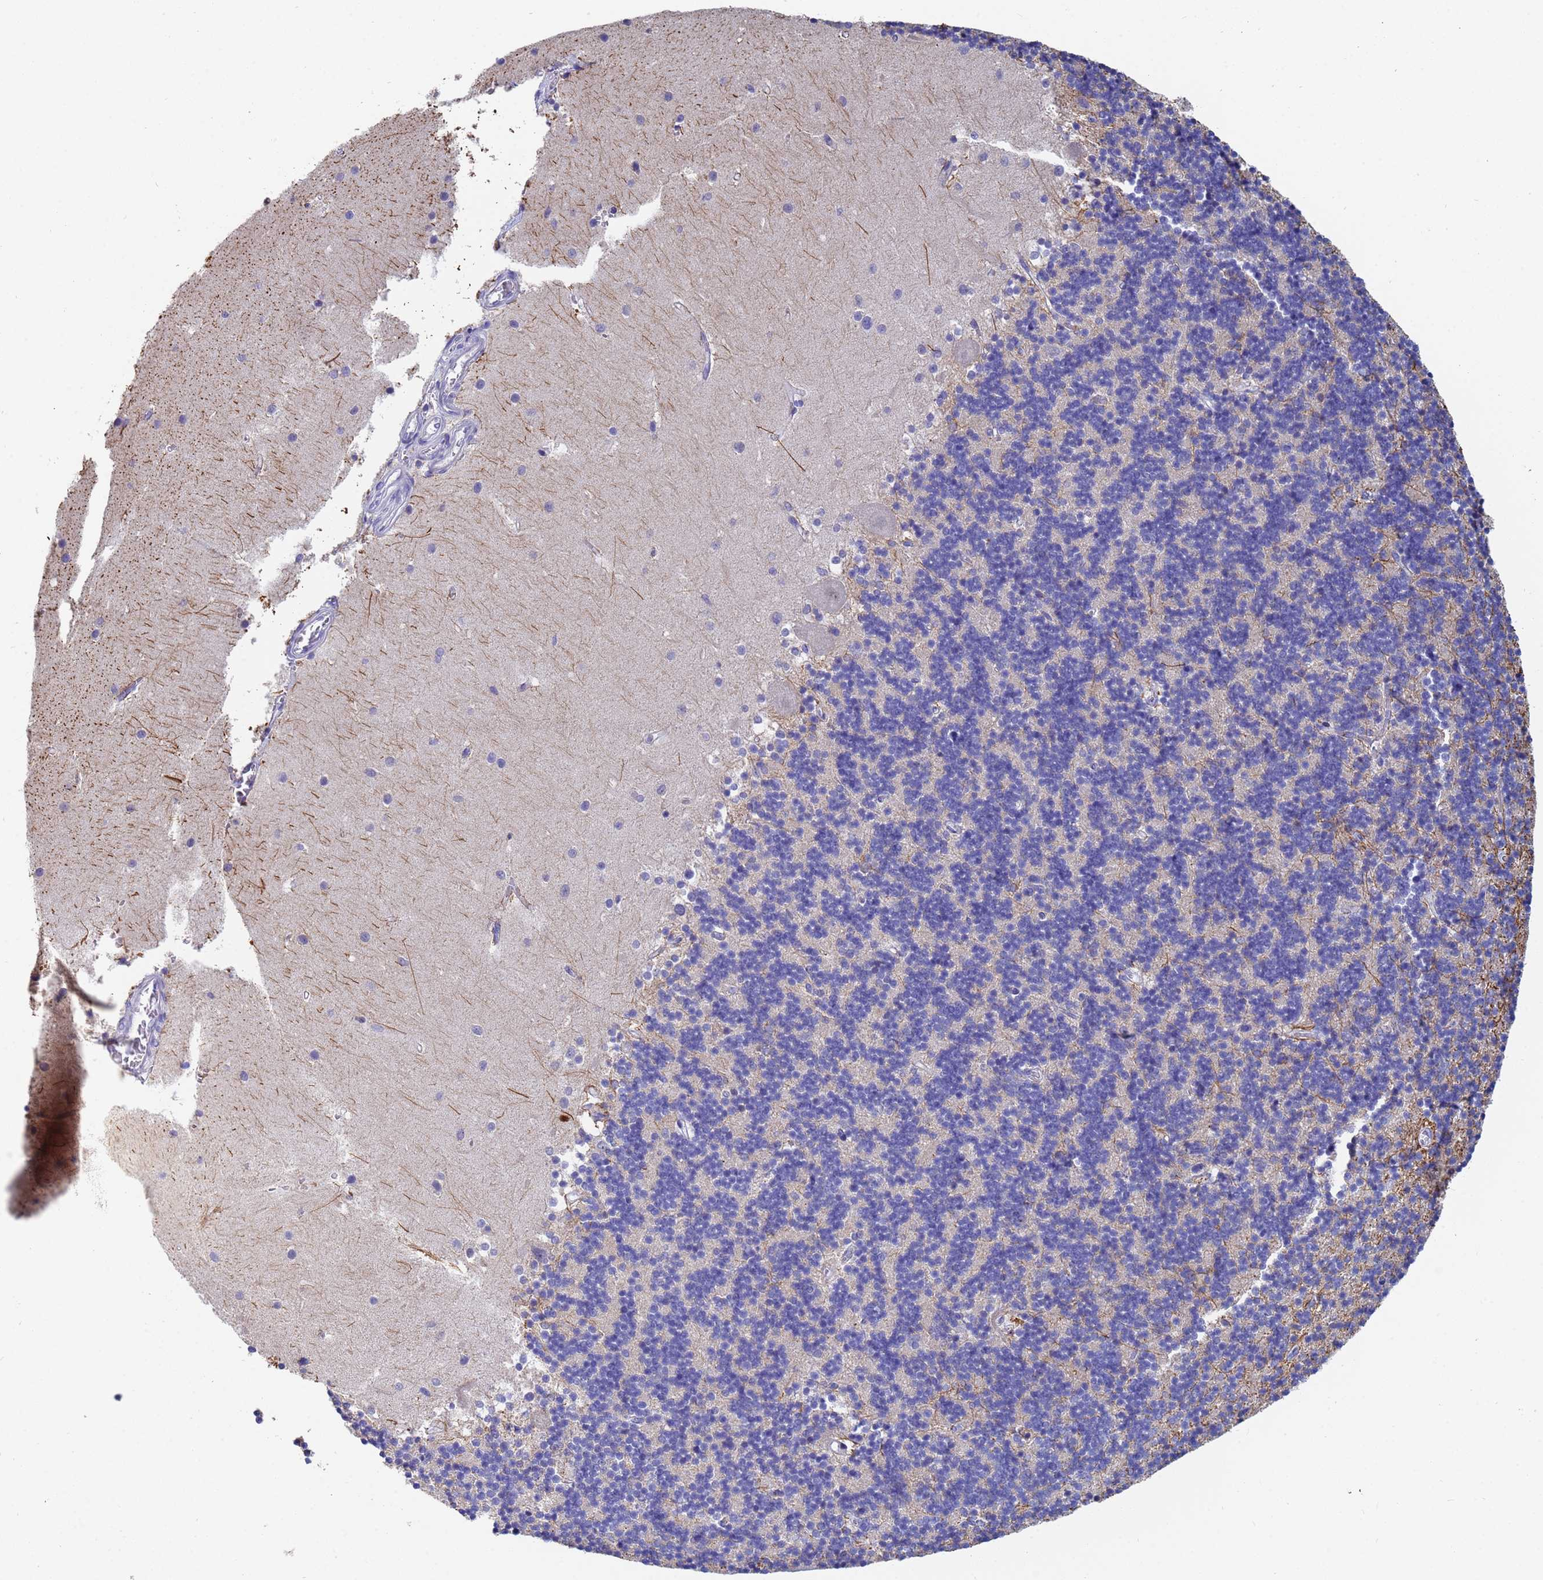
{"staining": {"intensity": "negative", "quantity": "none", "location": "none"}, "tissue": "cerebellum", "cell_type": "Cells in granular layer", "image_type": "normal", "snomed": [{"axis": "morphology", "description": "Normal tissue, NOS"}, {"axis": "topography", "description": "Cerebellum"}], "caption": "This micrograph is of unremarkable cerebellum stained with immunohistochemistry to label a protein in brown with the nuclei are counter-stained blue. There is no staining in cells in granular layer.", "gene": "IHO1", "patient": {"sex": "male", "age": 54}}